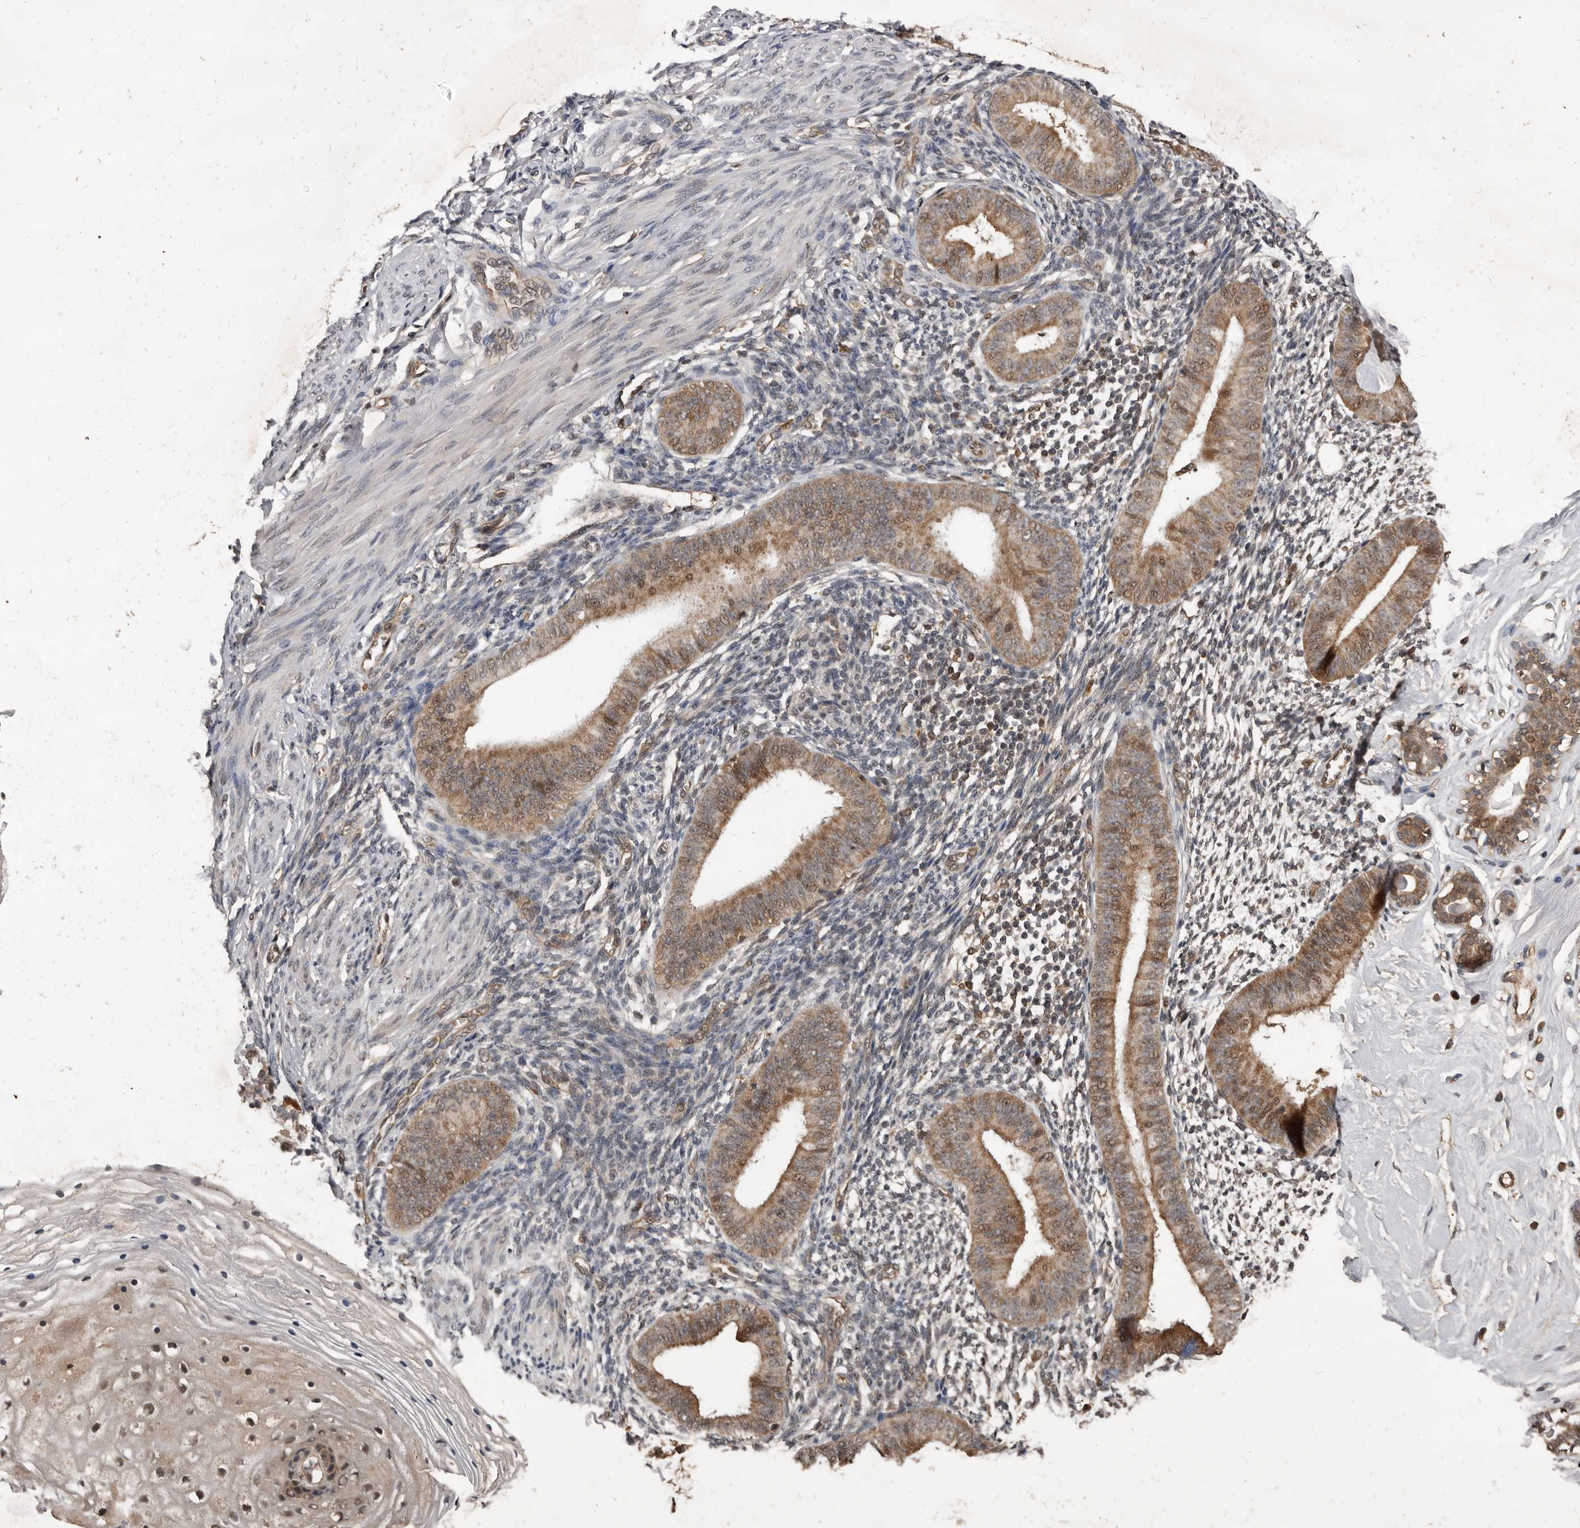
{"staining": {"intensity": "weak", "quantity": ">75%", "location": "nuclear"}, "tissue": "endometrium", "cell_type": "Cells in endometrial stroma", "image_type": "normal", "snomed": [{"axis": "morphology", "description": "Normal tissue, NOS"}, {"axis": "topography", "description": "Uterus"}, {"axis": "topography", "description": "Endometrium"}], "caption": "Immunohistochemical staining of benign human endometrium exhibits low levels of weak nuclear positivity in approximately >75% of cells in endometrial stroma. The protein of interest is stained brown, and the nuclei are stained in blue (DAB IHC with brightfield microscopy, high magnification).", "gene": "AHR", "patient": {"sex": "female", "age": 48}}